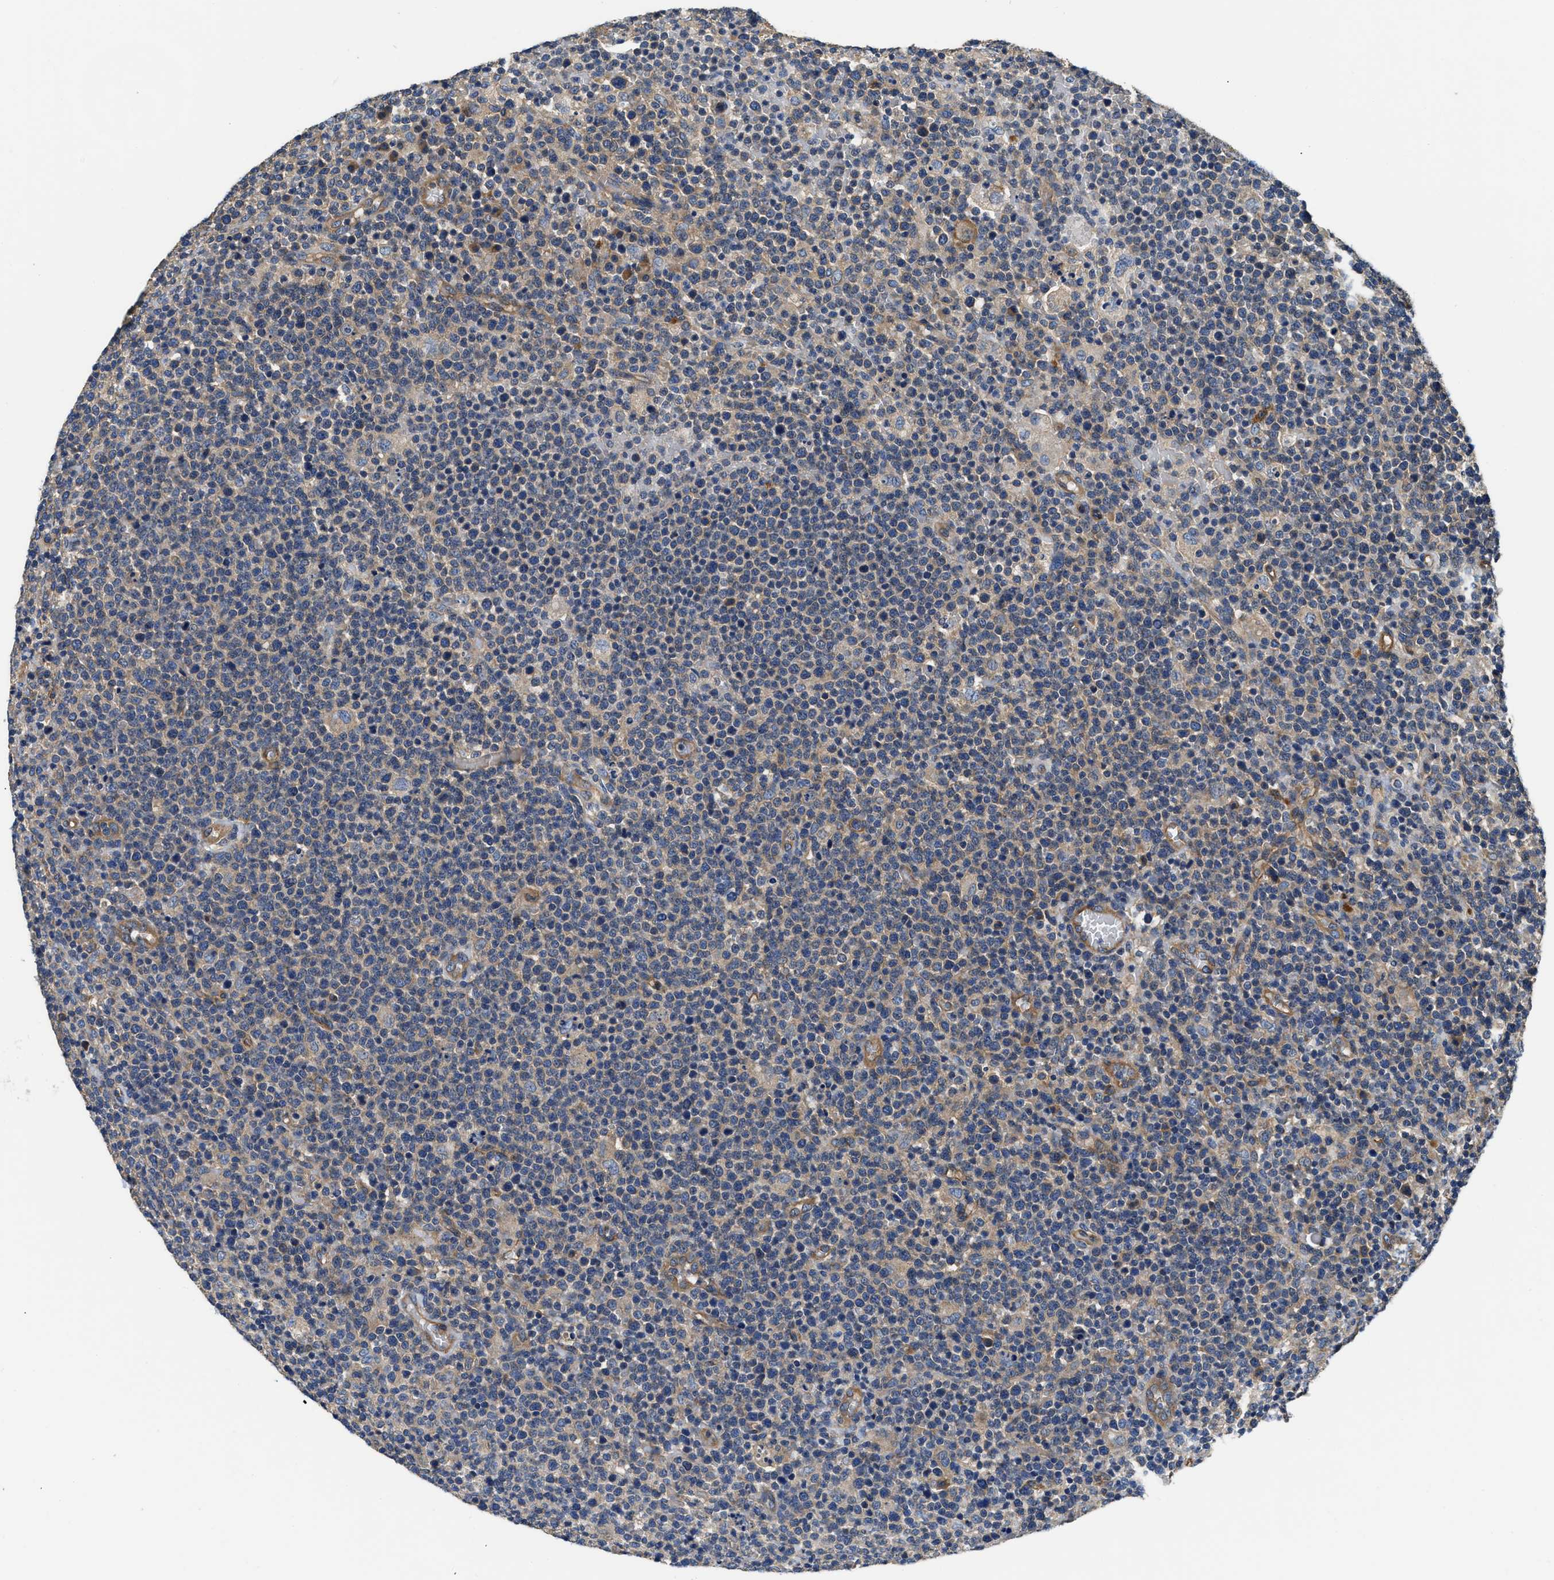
{"staining": {"intensity": "weak", "quantity": ">75%", "location": "cytoplasmic/membranous"}, "tissue": "lymphoma", "cell_type": "Tumor cells", "image_type": "cancer", "snomed": [{"axis": "morphology", "description": "Malignant lymphoma, non-Hodgkin's type, High grade"}, {"axis": "topography", "description": "Lymph node"}], "caption": "There is low levels of weak cytoplasmic/membranous staining in tumor cells of high-grade malignant lymphoma, non-Hodgkin's type, as demonstrated by immunohistochemical staining (brown color).", "gene": "CSDE1", "patient": {"sex": "male", "age": 61}}